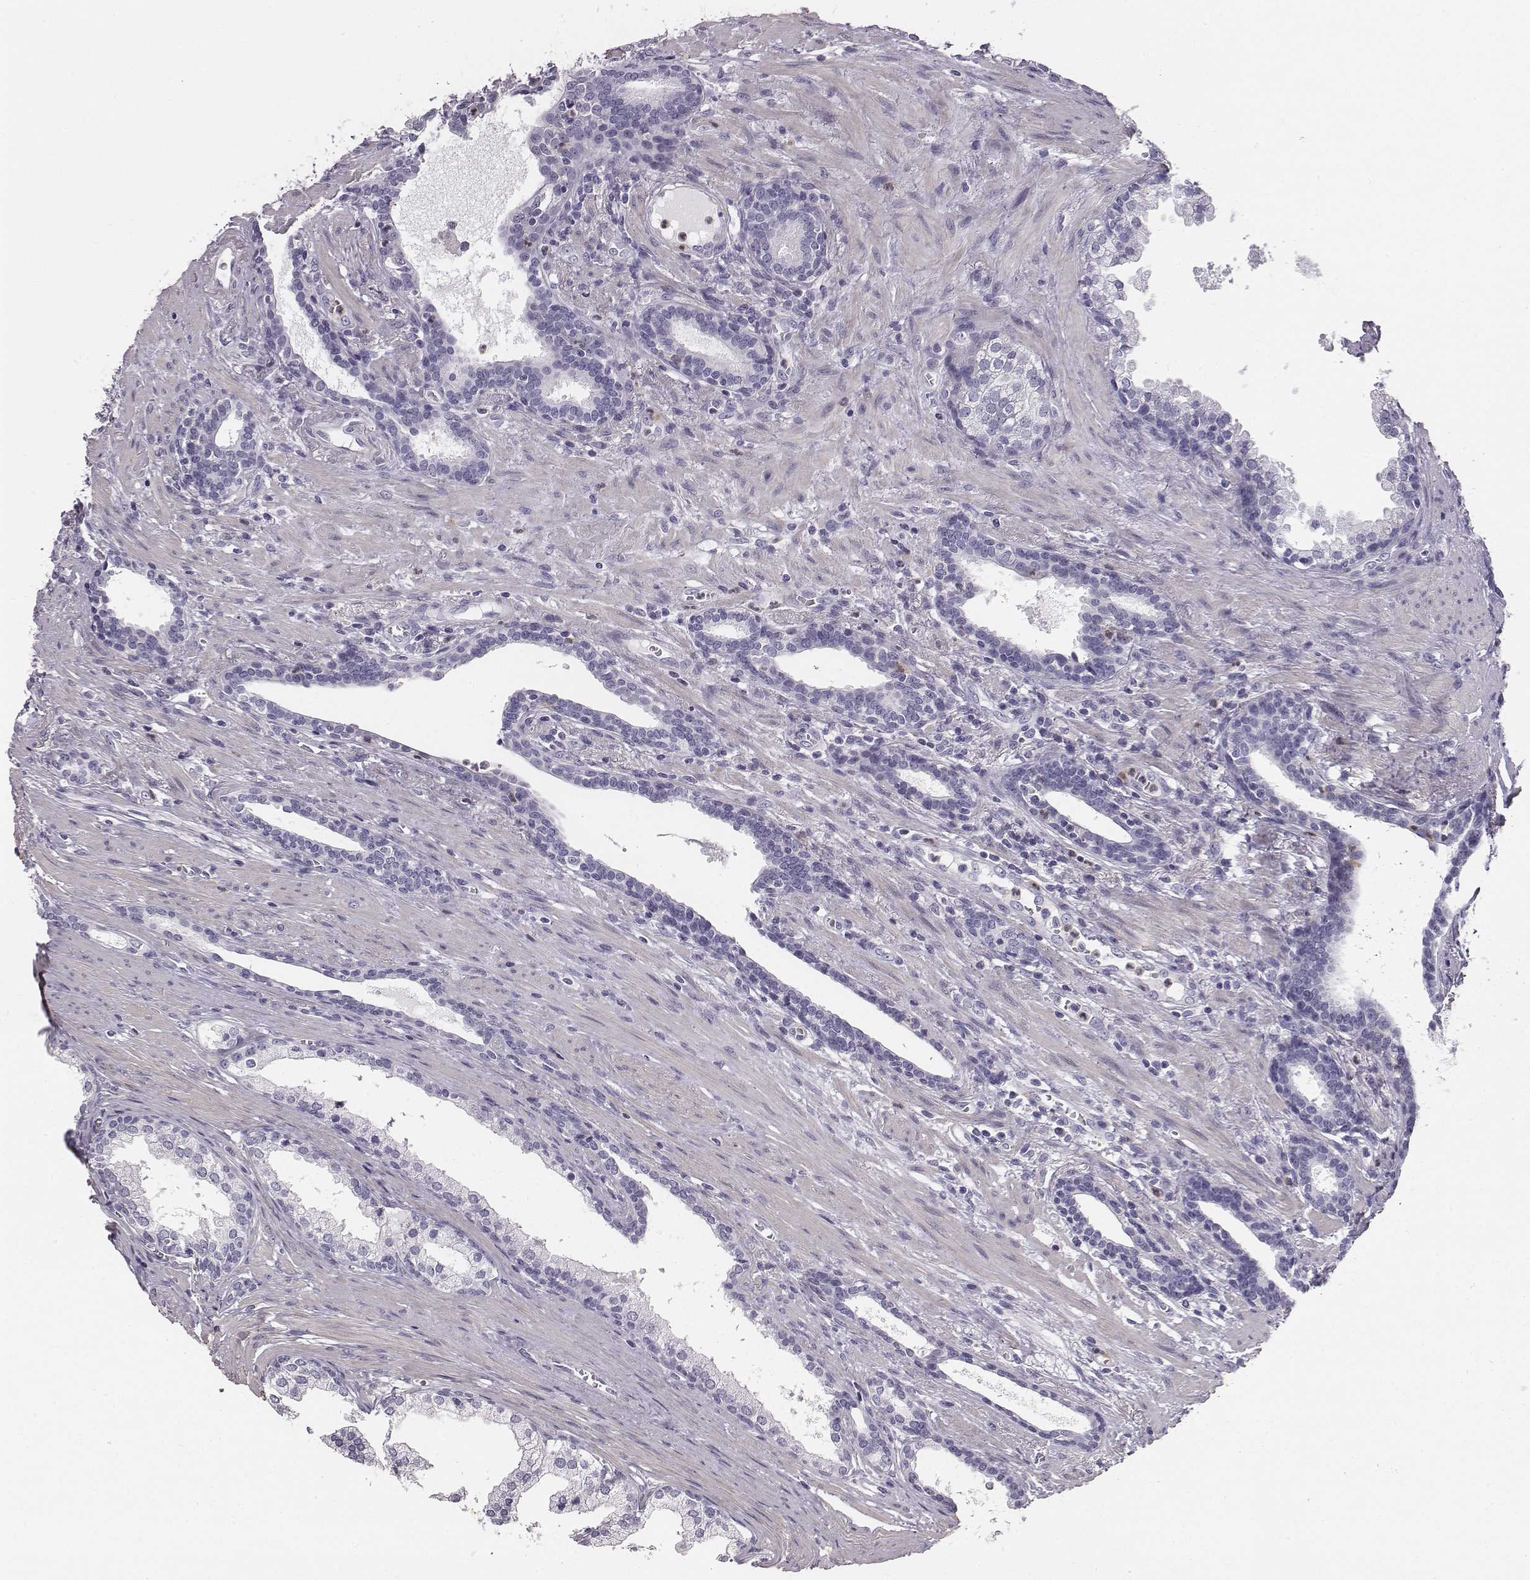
{"staining": {"intensity": "negative", "quantity": "none", "location": "none"}, "tissue": "prostate cancer", "cell_type": "Tumor cells", "image_type": "cancer", "snomed": [{"axis": "morphology", "description": "Adenocarcinoma, NOS"}, {"axis": "topography", "description": "Prostate"}], "caption": "There is no significant expression in tumor cells of adenocarcinoma (prostate). The staining is performed using DAB brown chromogen with nuclei counter-stained in using hematoxylin.", "gene": "ADAM7", "patient": {"sex": "male", "age": 66}}